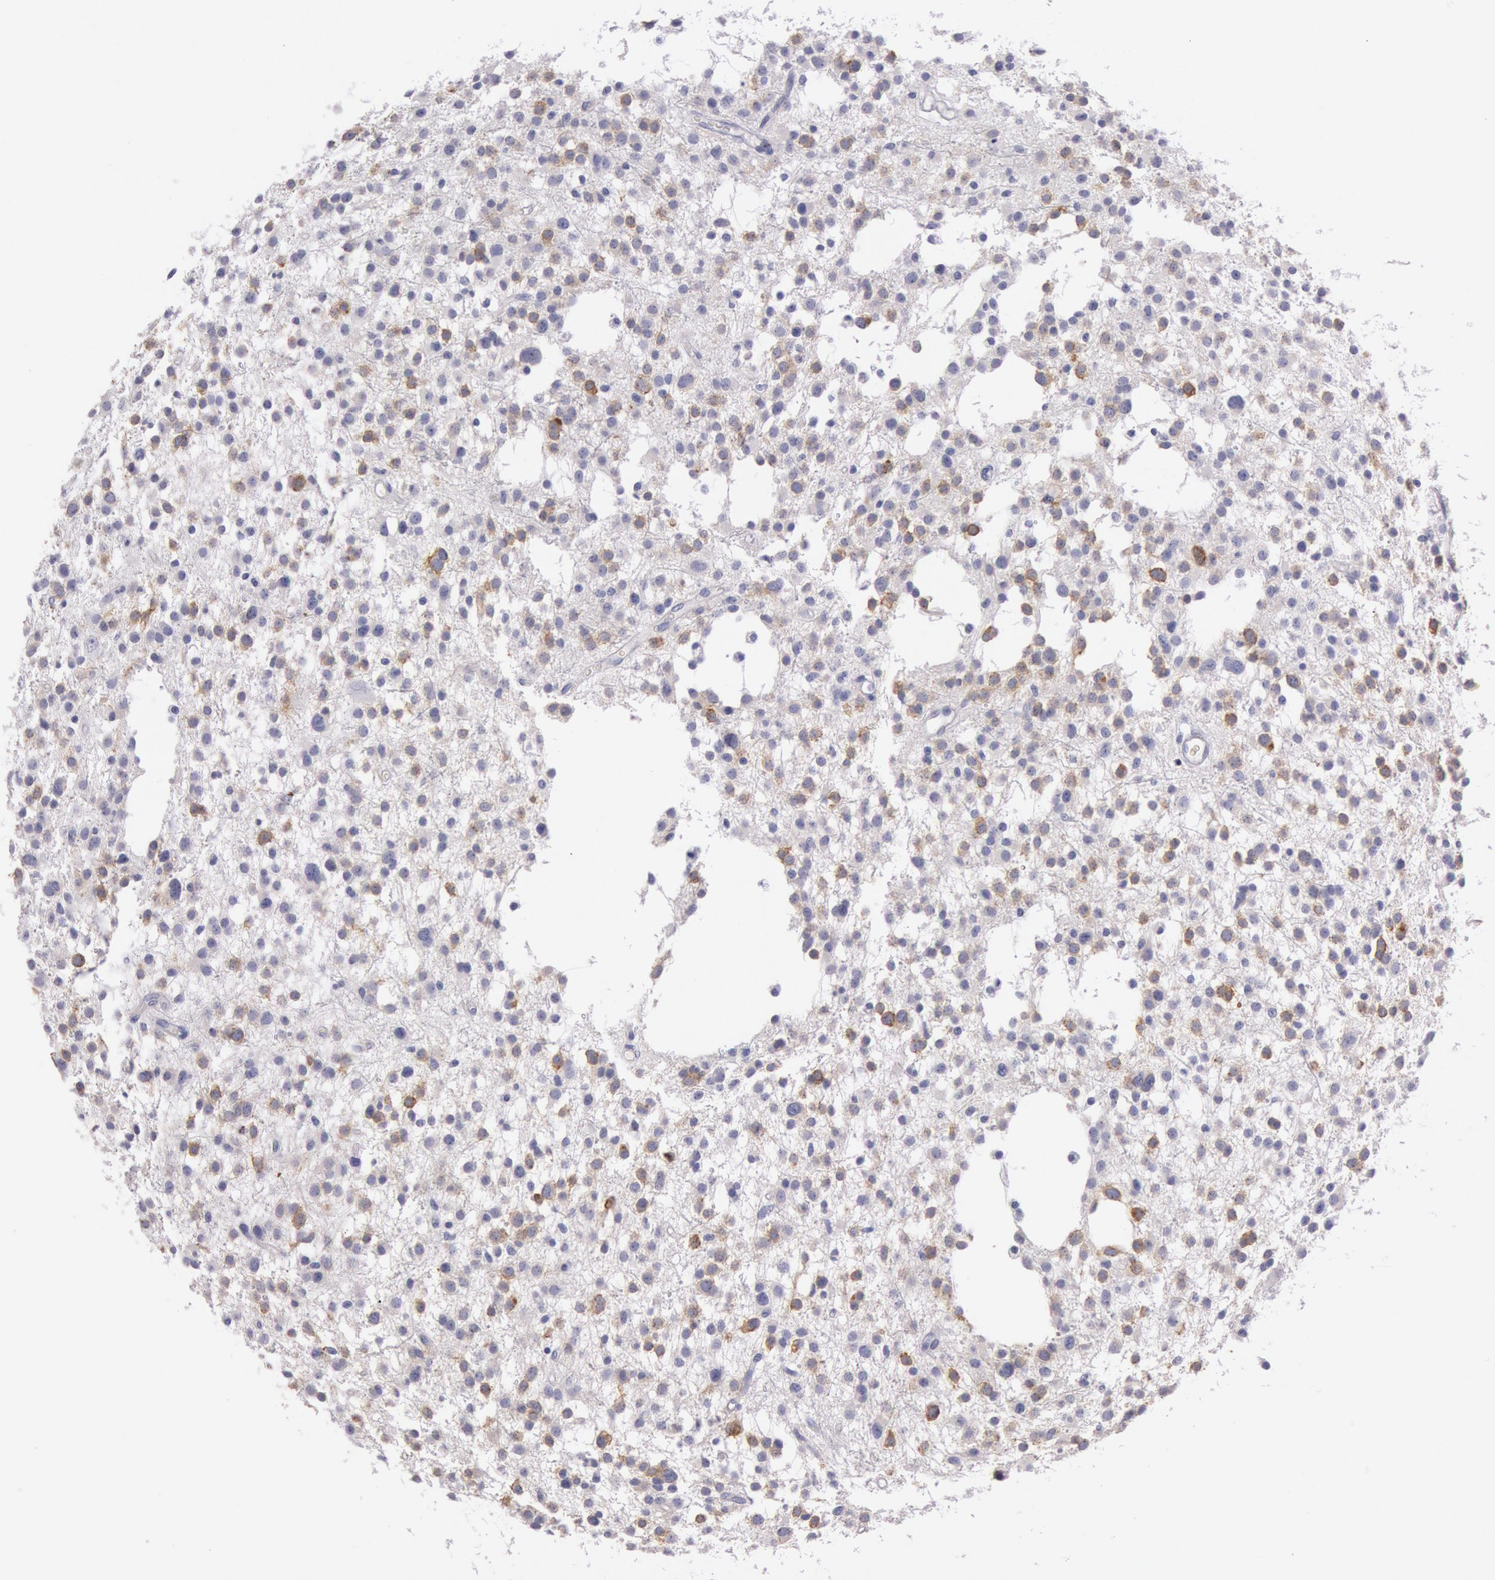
{"staining": {"intensity": "moderate", "quantity": "25%-75%", "location": "cytoplasmic/membranous"}, "tissue": "glioma", "cell_type": "Tumor cells", "image_type": "cancer", "snomed": [{"axis": "morphology", "description": "Glioma, malignant, Low grade"}, {"axis": "topography", "description": "Brain"}], "caption": "Tumor cells reveal medium levels of moderate cytoplasmic/membranous expression in about 25%-75% of cells in human glioma.", "gene": "EGFR", "patient": {"sex": "female", "age": 36}}